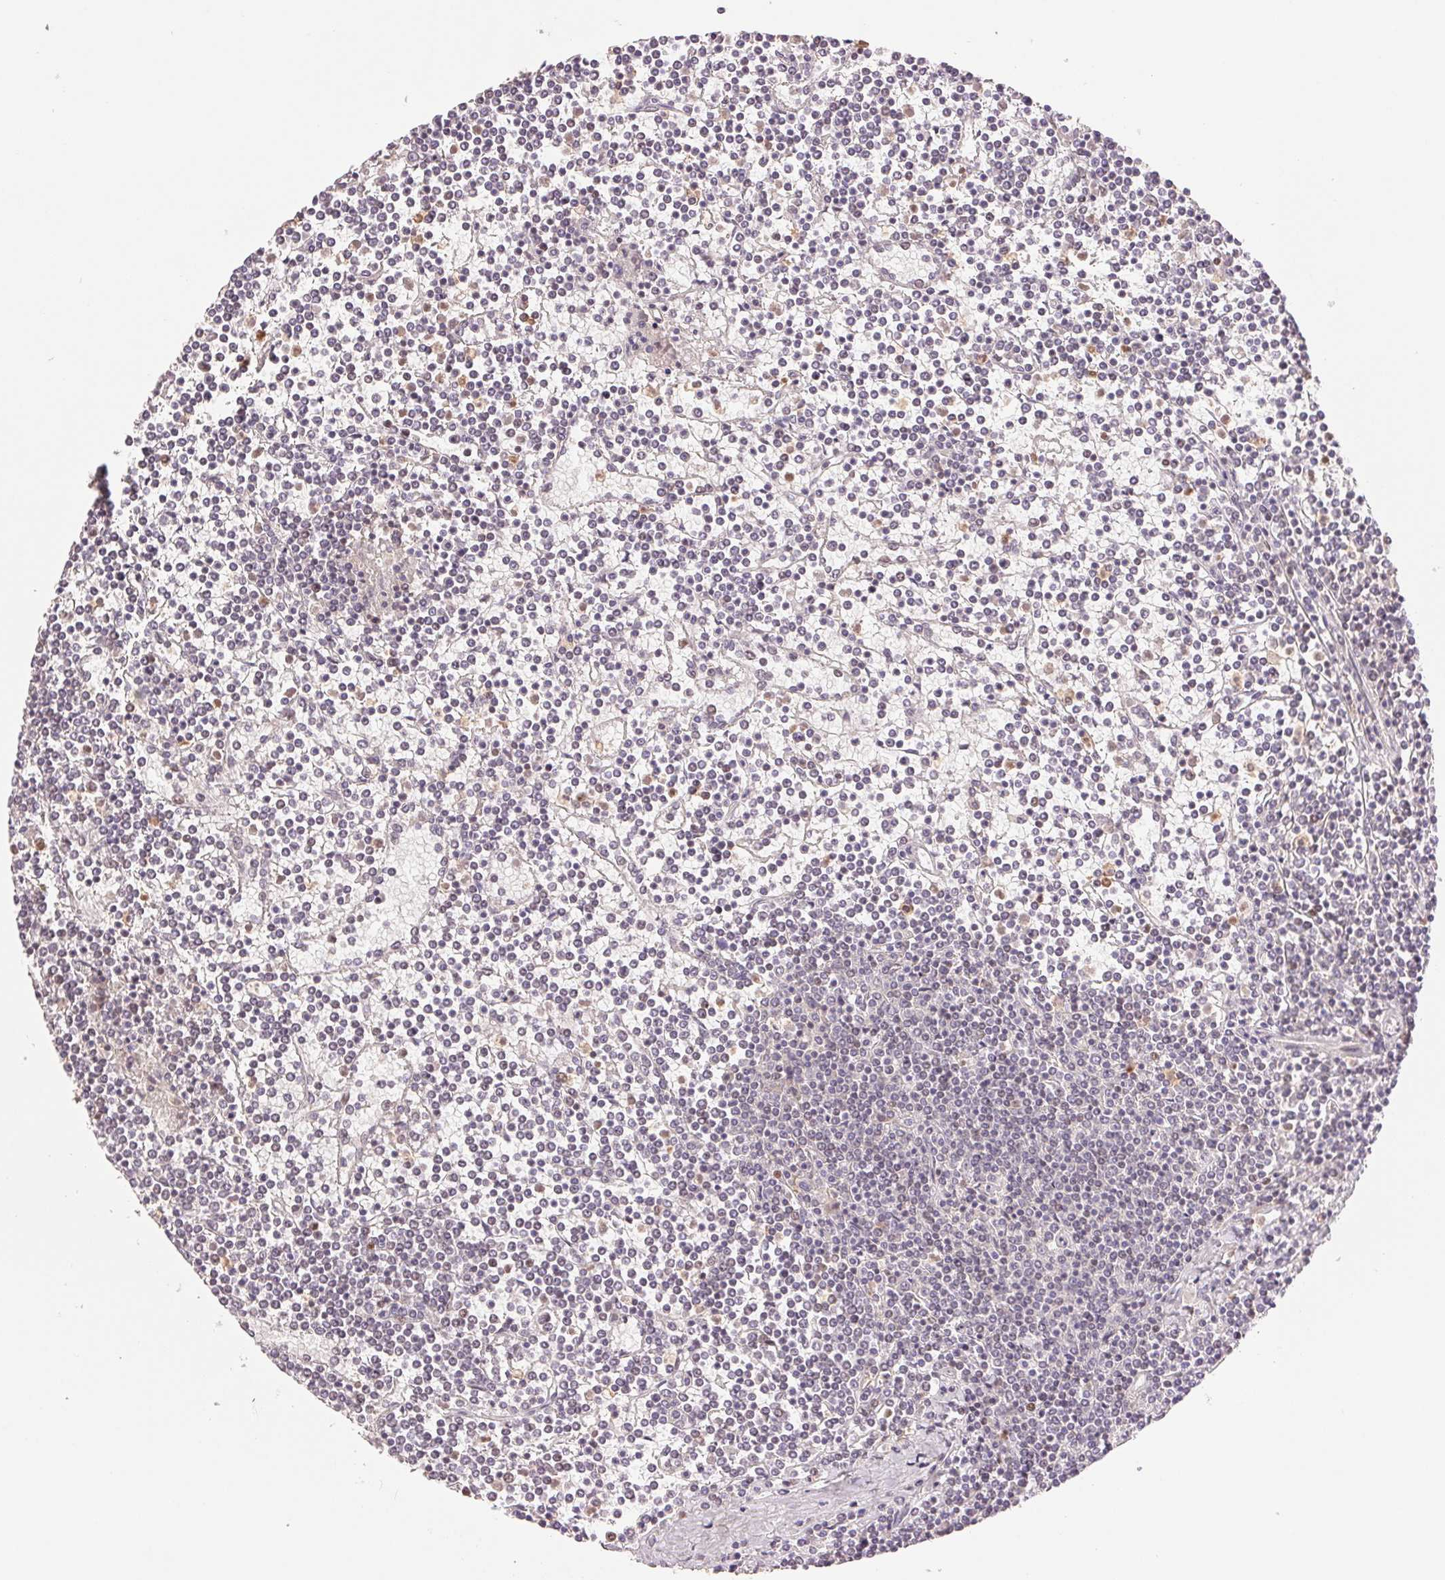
{"staining": {"intensity": "negative", "quantity": "none", "location": "none"}, "tissue": "lymphoma", "cell_type": "Tumor cells", "image_type": "cancer", "snomed": [{"axis": "morphology", "description": "Malignant lymphoma, non-Hodgkin's type, Low grade"}, {"axis": "topography", "description": "Spleen"}], "caption": "Histopathology image shows no protein staining in tumor cells of lymphoma tissue. (Brightfield microscopy of DAB (3,3'-diaminobenzidine) immunohistochemistry at high magnification).", "gene": "SREK1", "patient": {"sex": "female", "age": 19}}